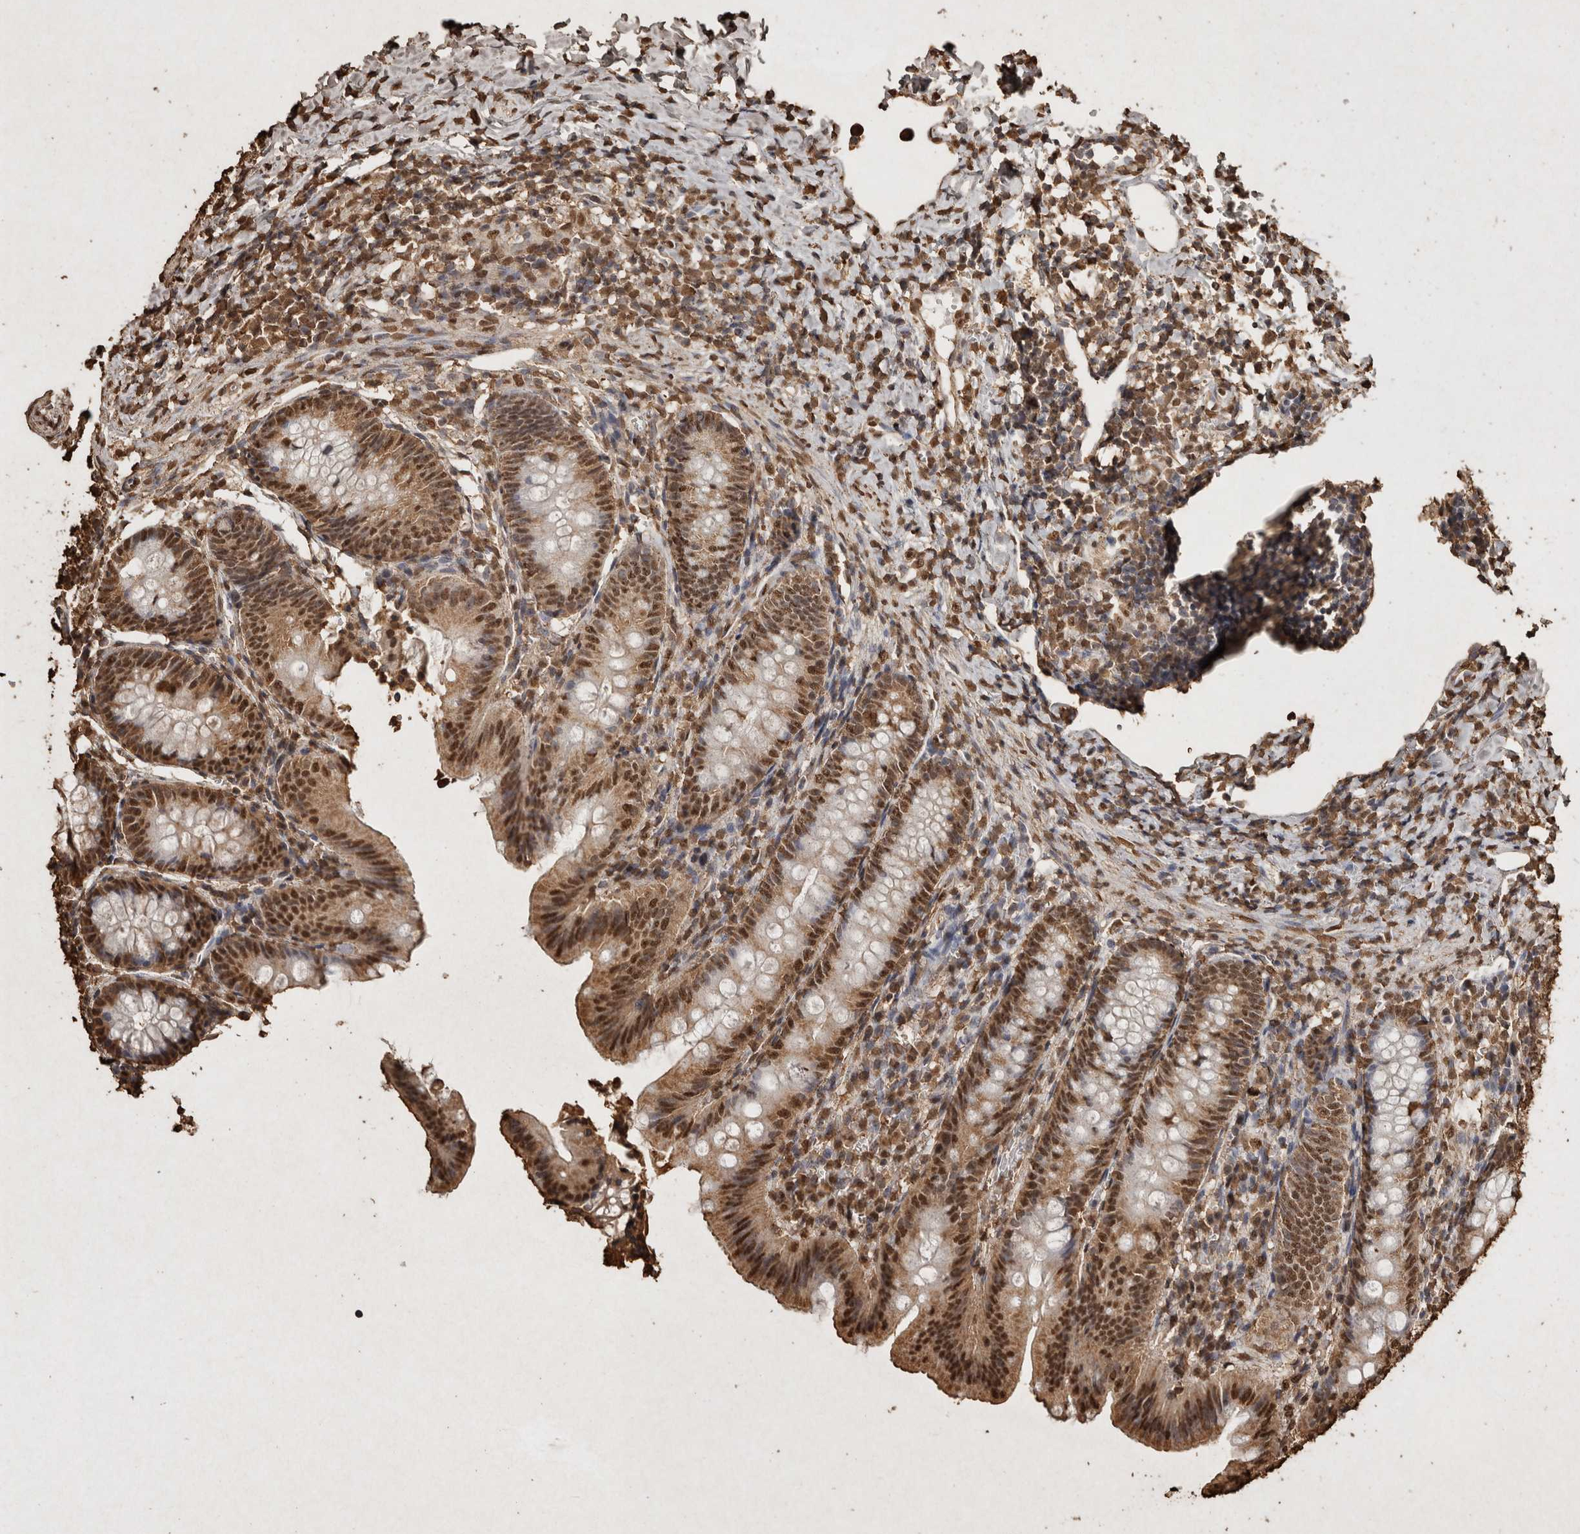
{"staining": {"intensity": "moderate", "quantity": ">75%", "location": "cytoplasmic/membranous,nuclear"}, "tissue": "appendix", "cell_type": "Glandular cells", "image_type": "normal", "snomed": [{"axis": "morphology", "description": "Normal tissue, NOS"}, {"axis": "topography", "description": "Appendix"}], "caption": "The histopathology image reveals staining of unremarkable appendix, revealing moderate cytoplasmic/membranous,nuclear protein staining (brown color) within glandular cells.", "gene": "FSTL3", "patient": {"sex": "male", "age": 1}}